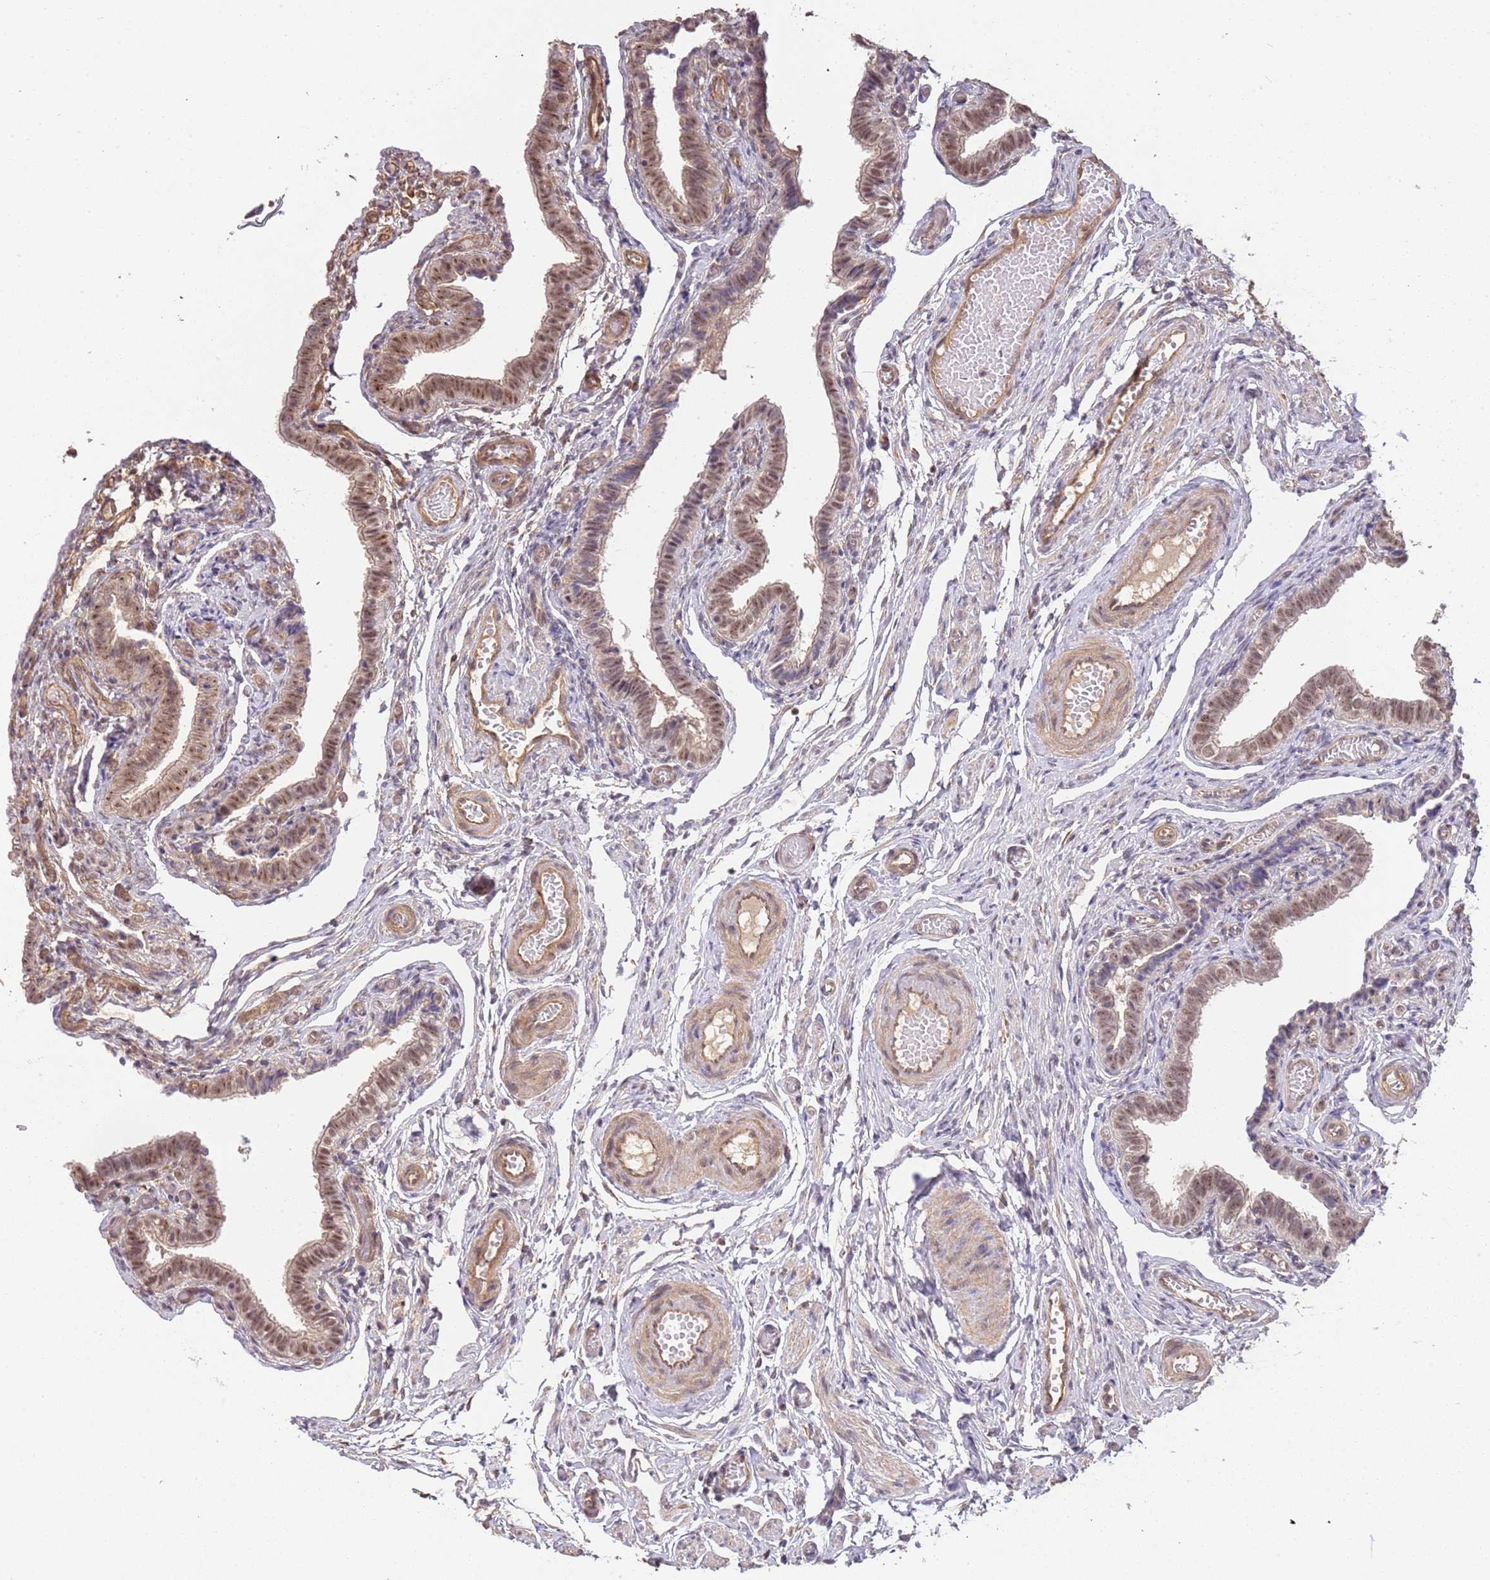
{"staining": {"intensity": "moderate", "quantity": ">75%", "location": "nuclear"}, "tissue": "fallopian tube", "cell_type": "Glandular cells", "image_type": "normal", "snomed": [{"axis": "morphology", "description": "Normal tissue, NOS"}, {"axis": "topography", "description": "Fallopian tube"}], "caption": "A high-resolution image shows immunohistochemistry staining of unremarkable fallopian tube, which displays moderate nuclear positivity in about >75% of glandular cells. The protein is shown in brown color, while the nuclei are stained blue.", "gene": "SURF2", "patient": {"sex": "female", "age": 36}}